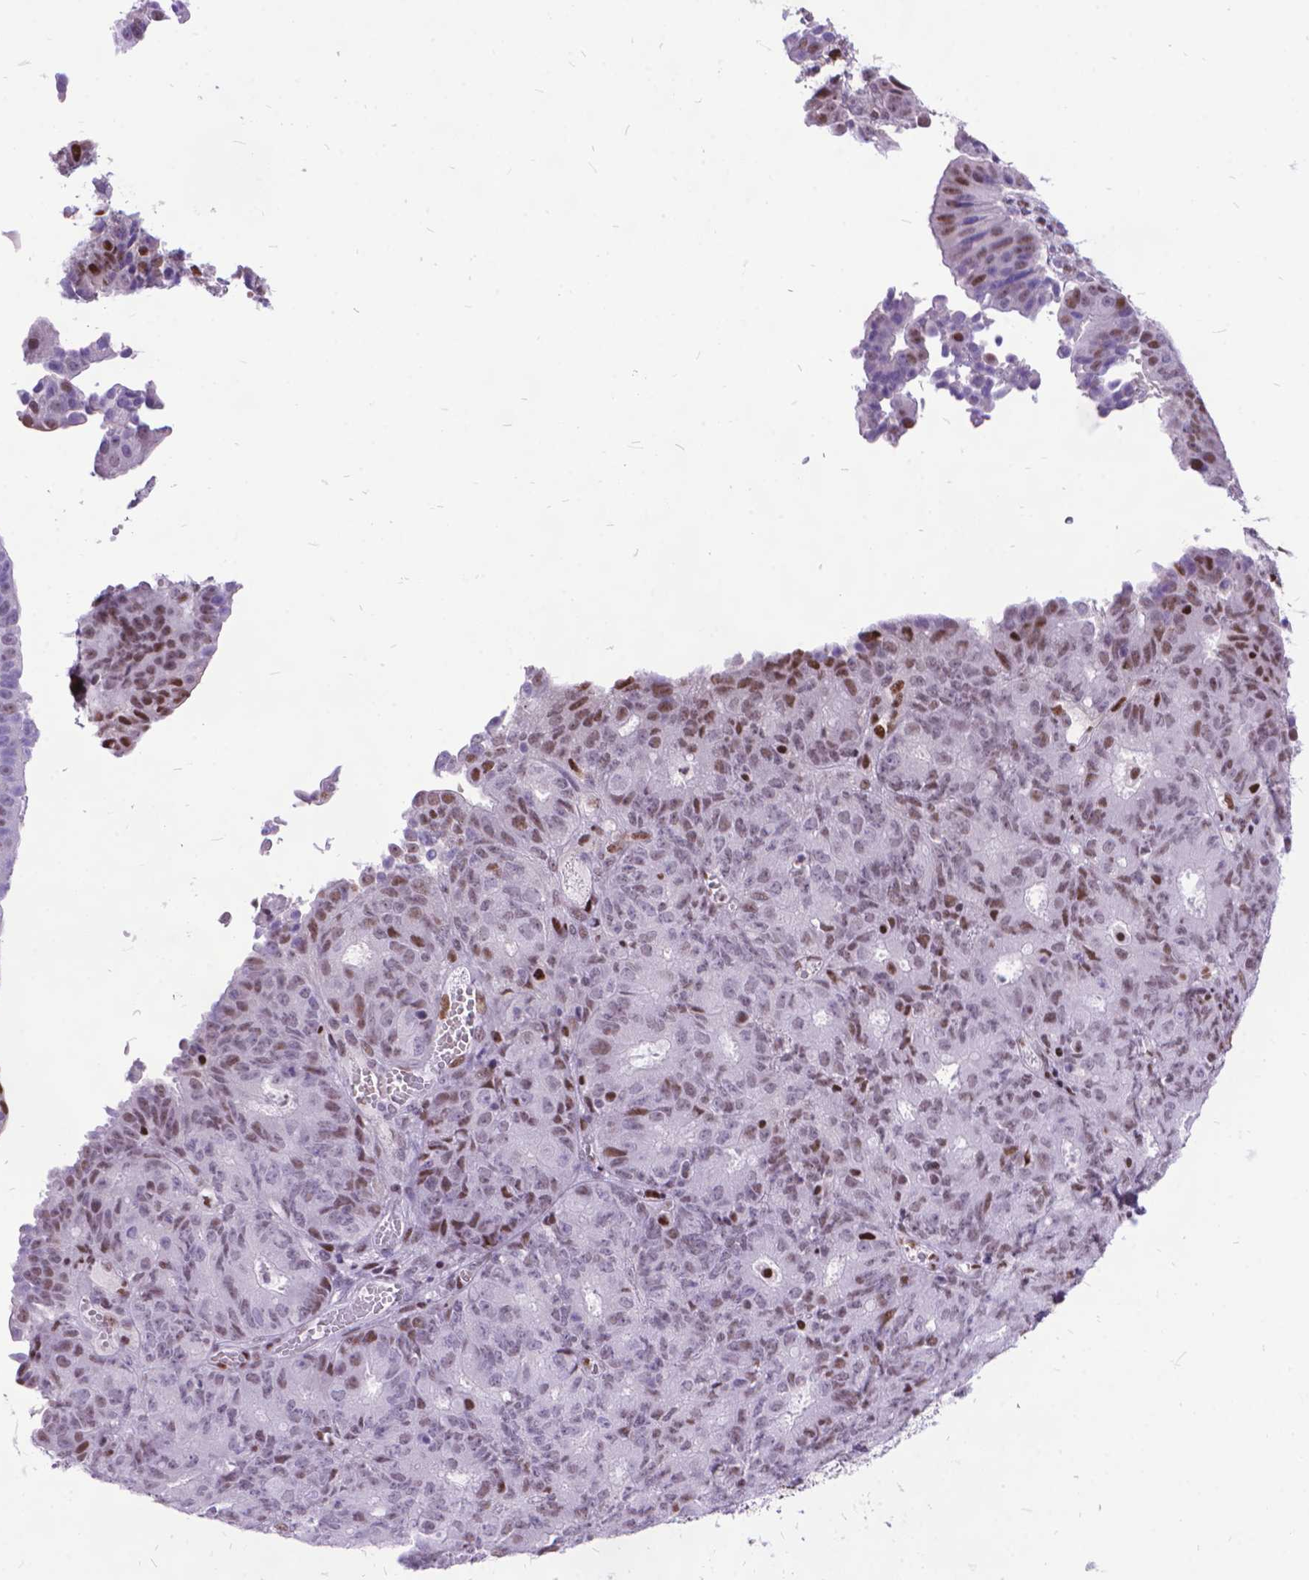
{"staining": {"intensity": "strong", "quantity": "<25%", "location": "nuclear"}, "tissue": "ovarian cancer", "cell_type": "Tumor cells", "image_type": "cancer", "snomed": [{"axis": "morphology", "description": "Carcinoma, endometroid"}, {"axis": "topography", "description": "Ovary"}], "caption": "Protein expression analysis of ovarian cancer (endometroid carcinoma) demonstrates strong nuclear positivity in approximately <25% of tumor cells.", "gene": "POLE4", "patient": {"sex": "female", "age": 42}}